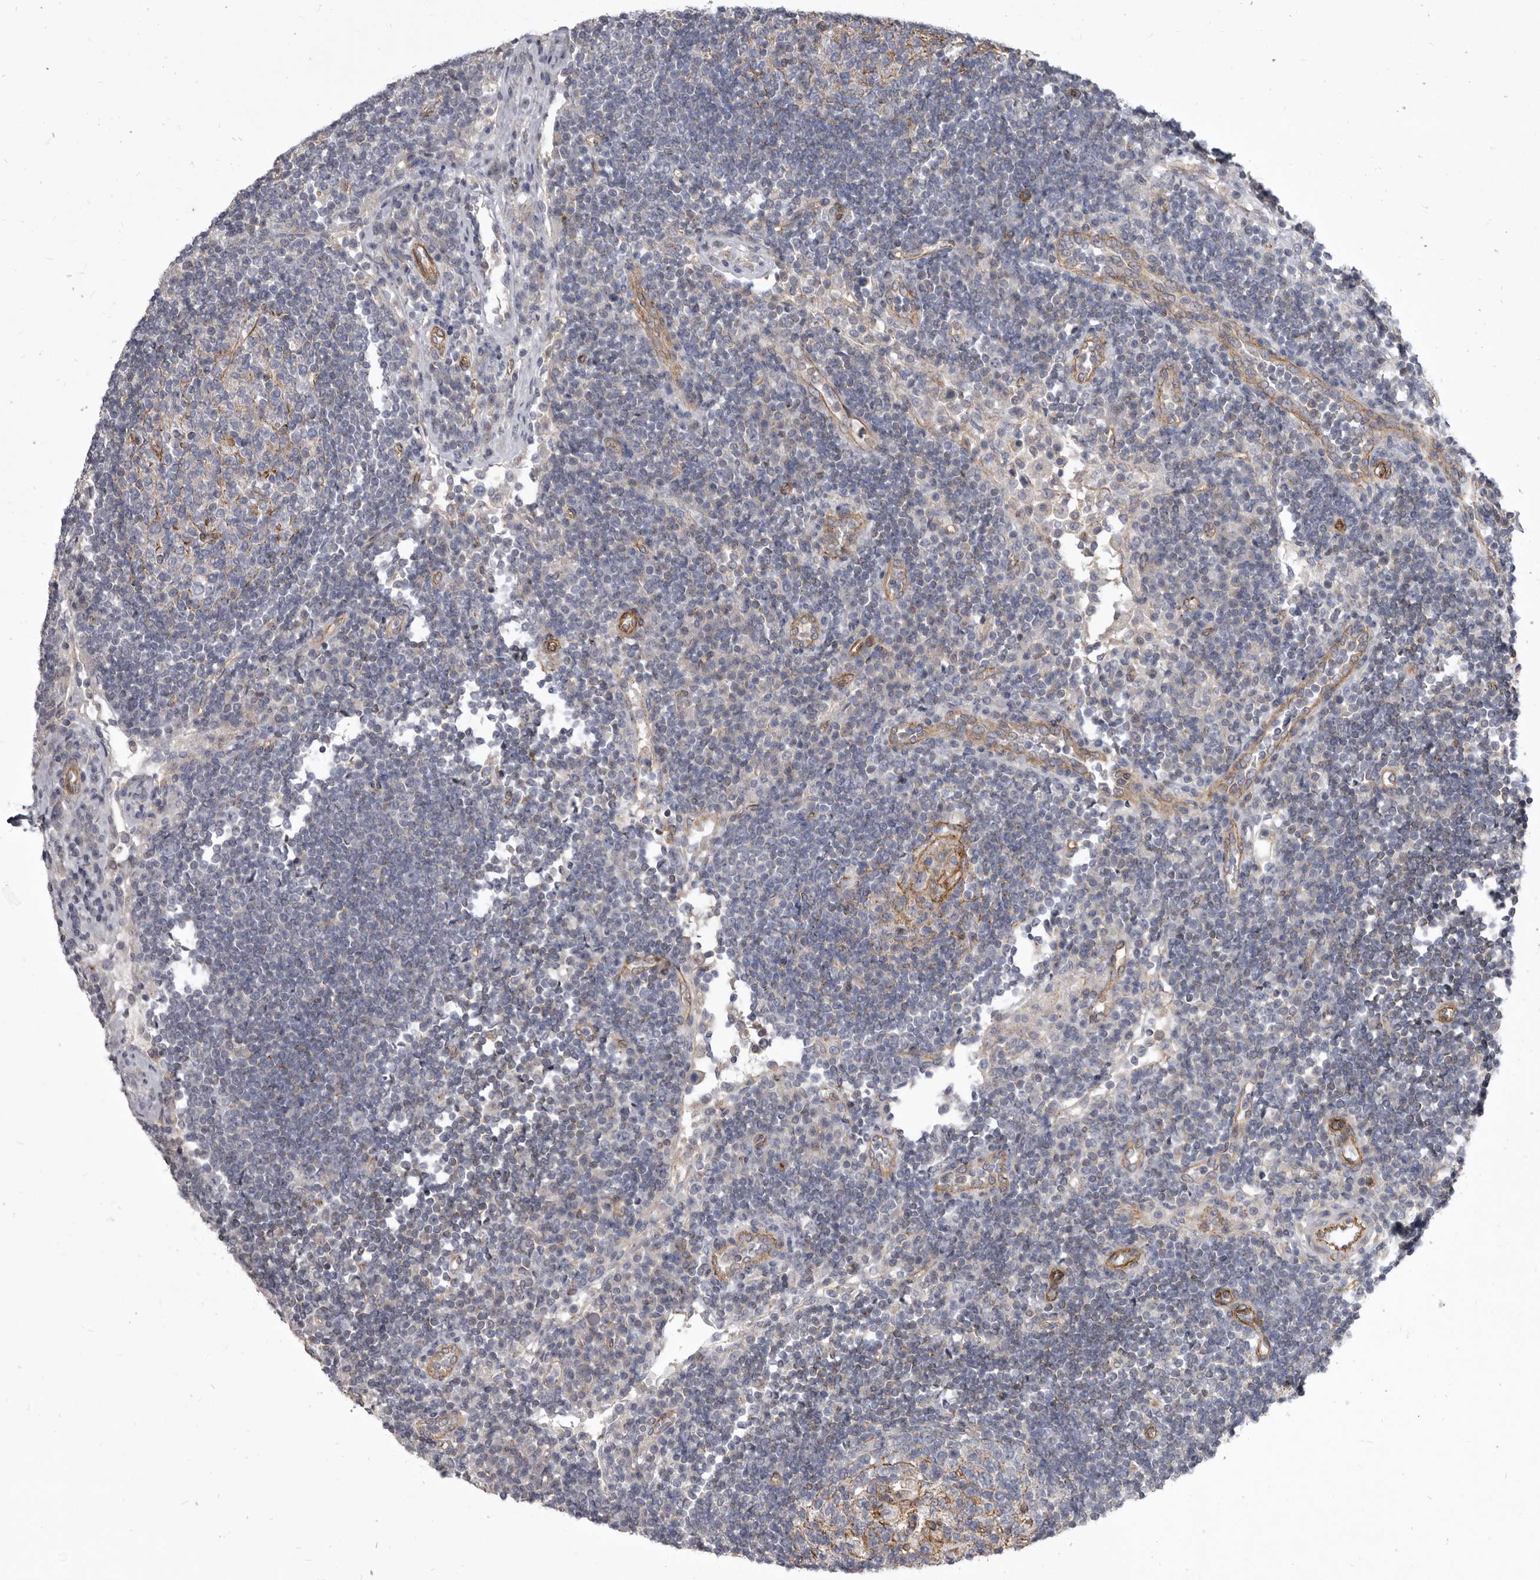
{"staining": {"intensity": "negative", "quantity": "none", "location": "none"}, "tissue": "lymph node", "cell_type": "Germinal center cells", "image_type": "normal", "snomed": [{"axis": "morphology", "description": "Normal tissue, NOS"}, {"axis": "topography", "description": "Lymph node"}], "caption": "Image shows no protein positivity in germinal center cells of benign lymph node.", "gene": "P2RX6", "patient": {"sex": "female", "age": 53}}